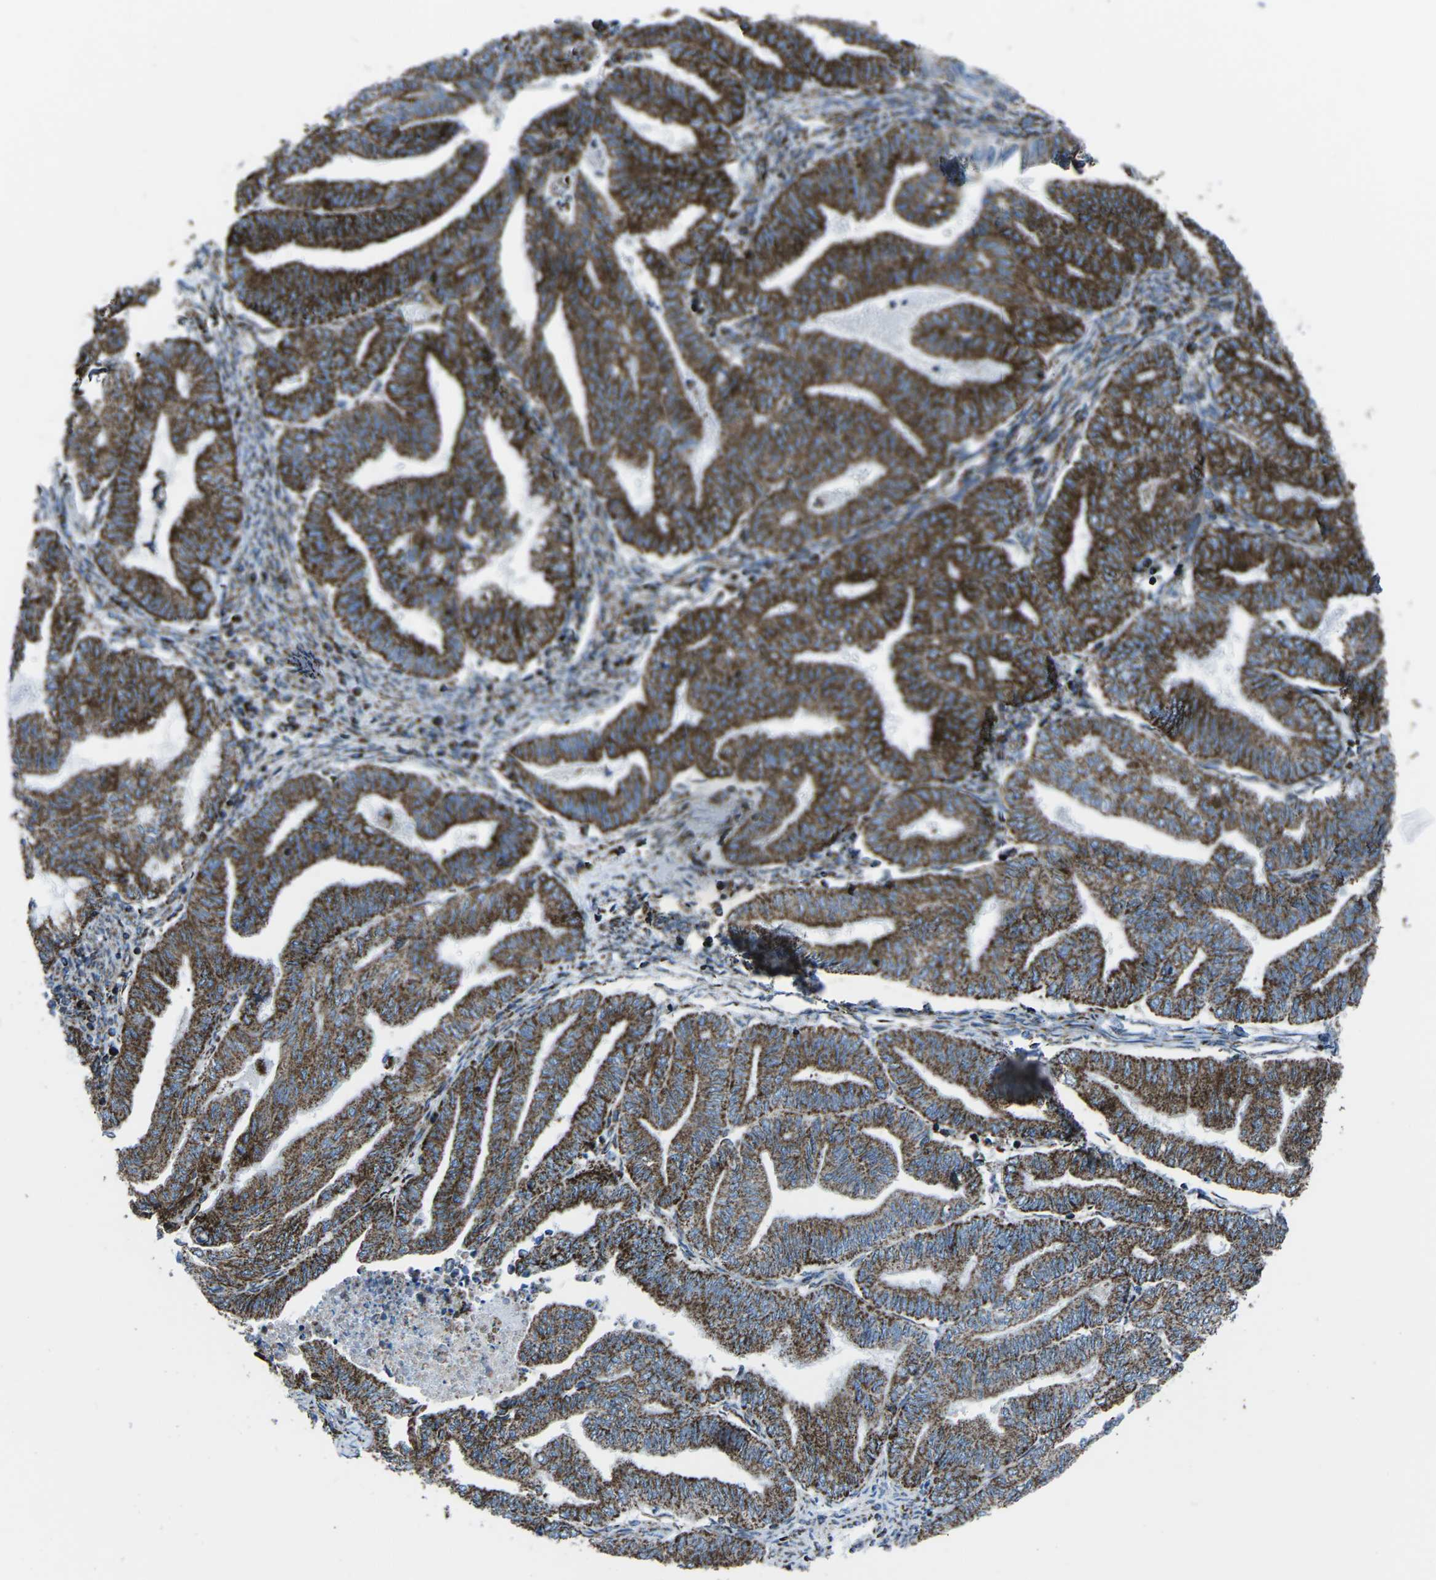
{"staining": {"intensity": "strong", "quantity": ">75%", "location": "cytoplasmic/membranous"}, "tissue": "endometrial cancer", "cell_type": "Tumor cells", "image_type": "cancer", "snomed": [{"axis": "morphology", "description": "Adenocarcinoma, NOS"}, {"axis": "topography", "description": "Endometrium"}], "caption": "This is a photomicrograph of IHC staining of endometrial adenocarcinoma, which shows strong staining in the cytoplasmic/membranous of tumor cells.", "gene": "MT-CO2", "patient": {"sex": "female", "age": 79}}